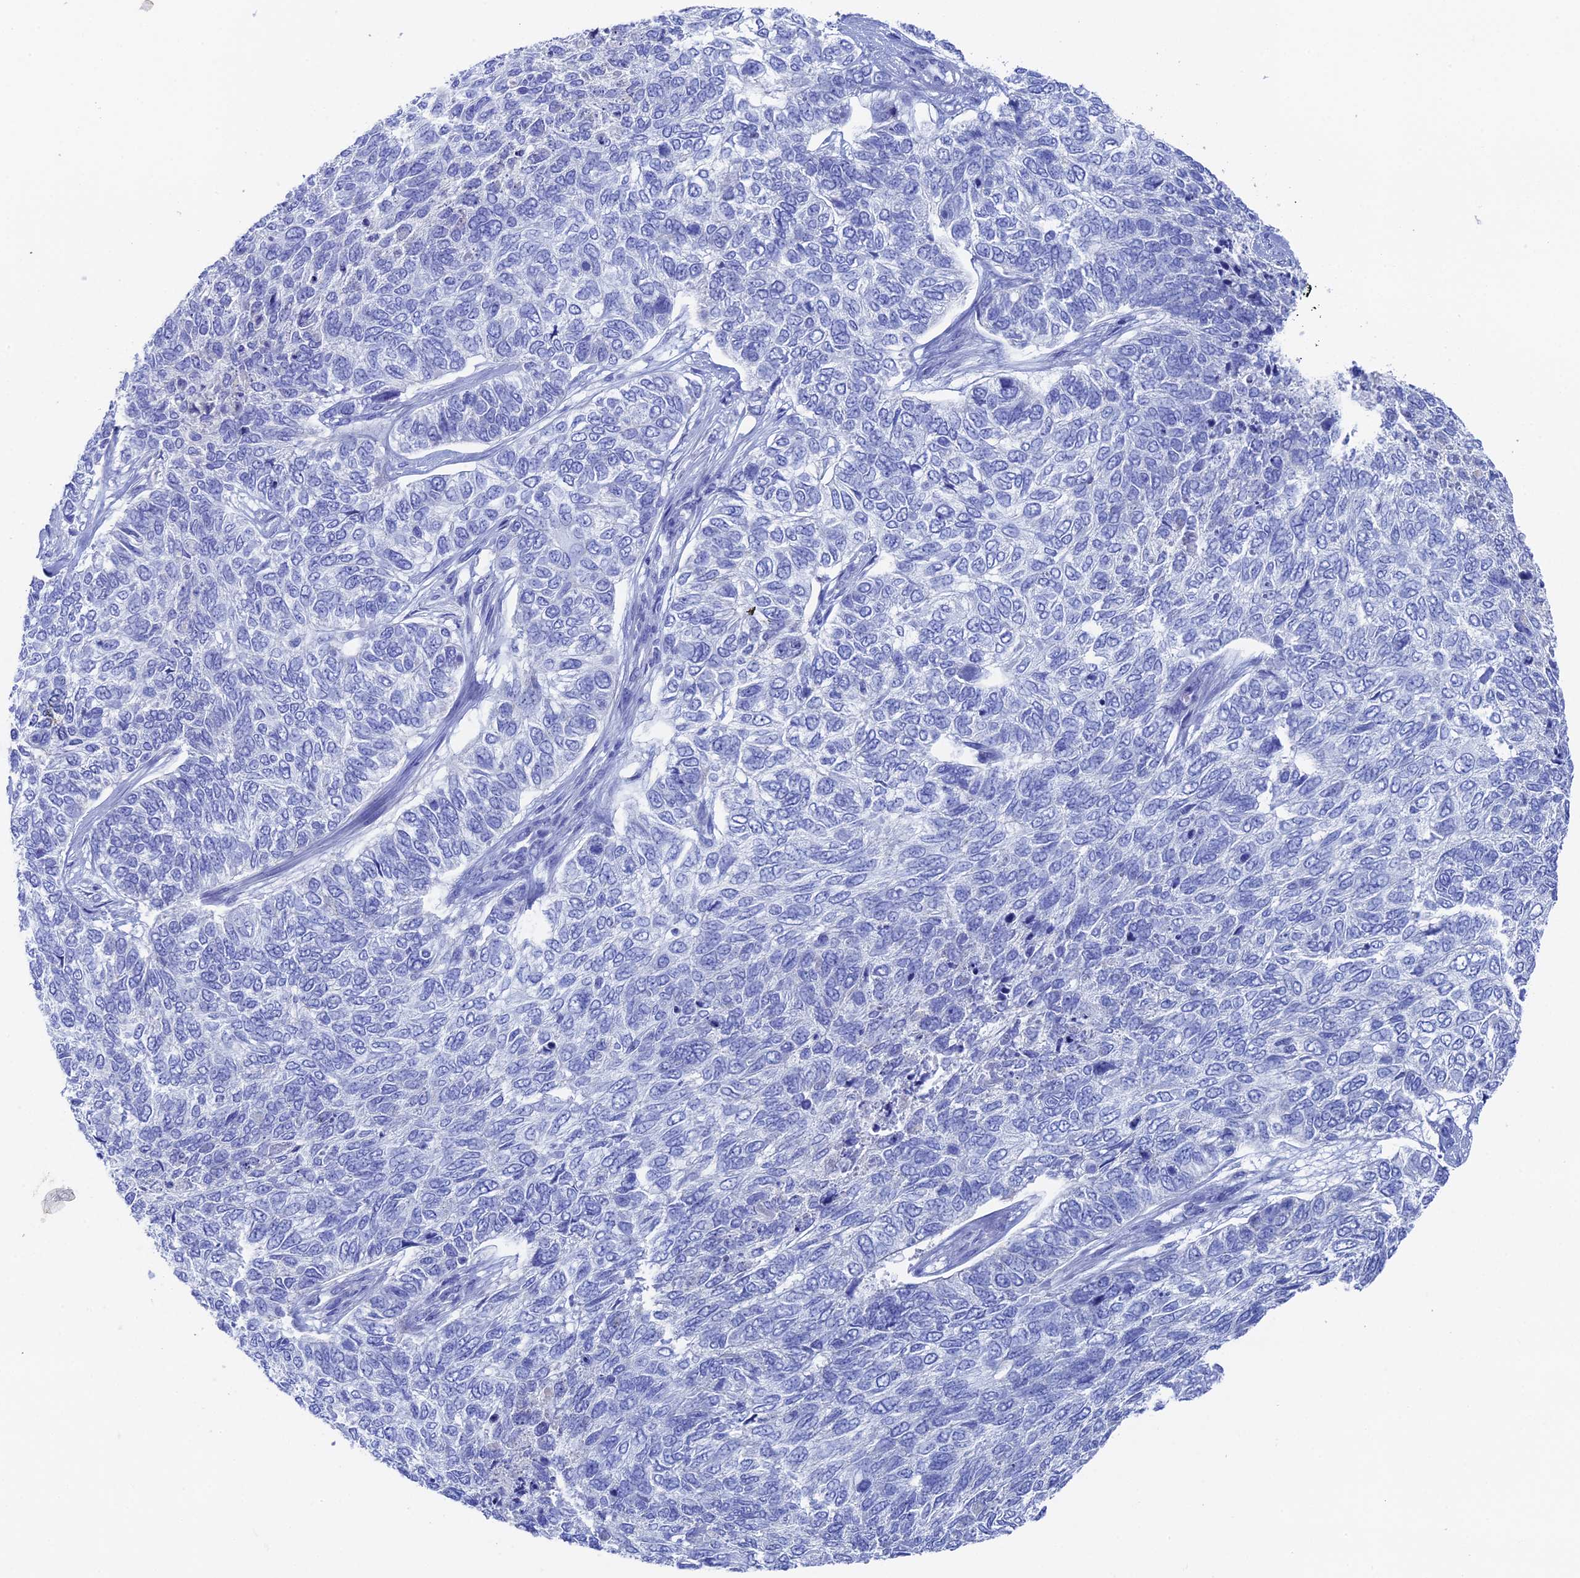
{"staining": {"intensity": "negative", "quantity": "none", "location": "none"}, "tissue": "skin cancer", "cell_type": "Tumor cells", "image_type": "cancer", "snomed": [{"axis": "morphology", "description": "Basal cell carcinoma"}, {"axis": "topography", "description": "Skin"}], "caption": "High magnification brightfield microscopy of basal cell carcinoma (skin) stained with DAB (3,3'-diaminobenzidine) (brown) and counterstained with hematoxylin (blue): tumor cells show no significant positivity.", "gene": "UNC119", "patient": {"sex": "female", "age": 65}}